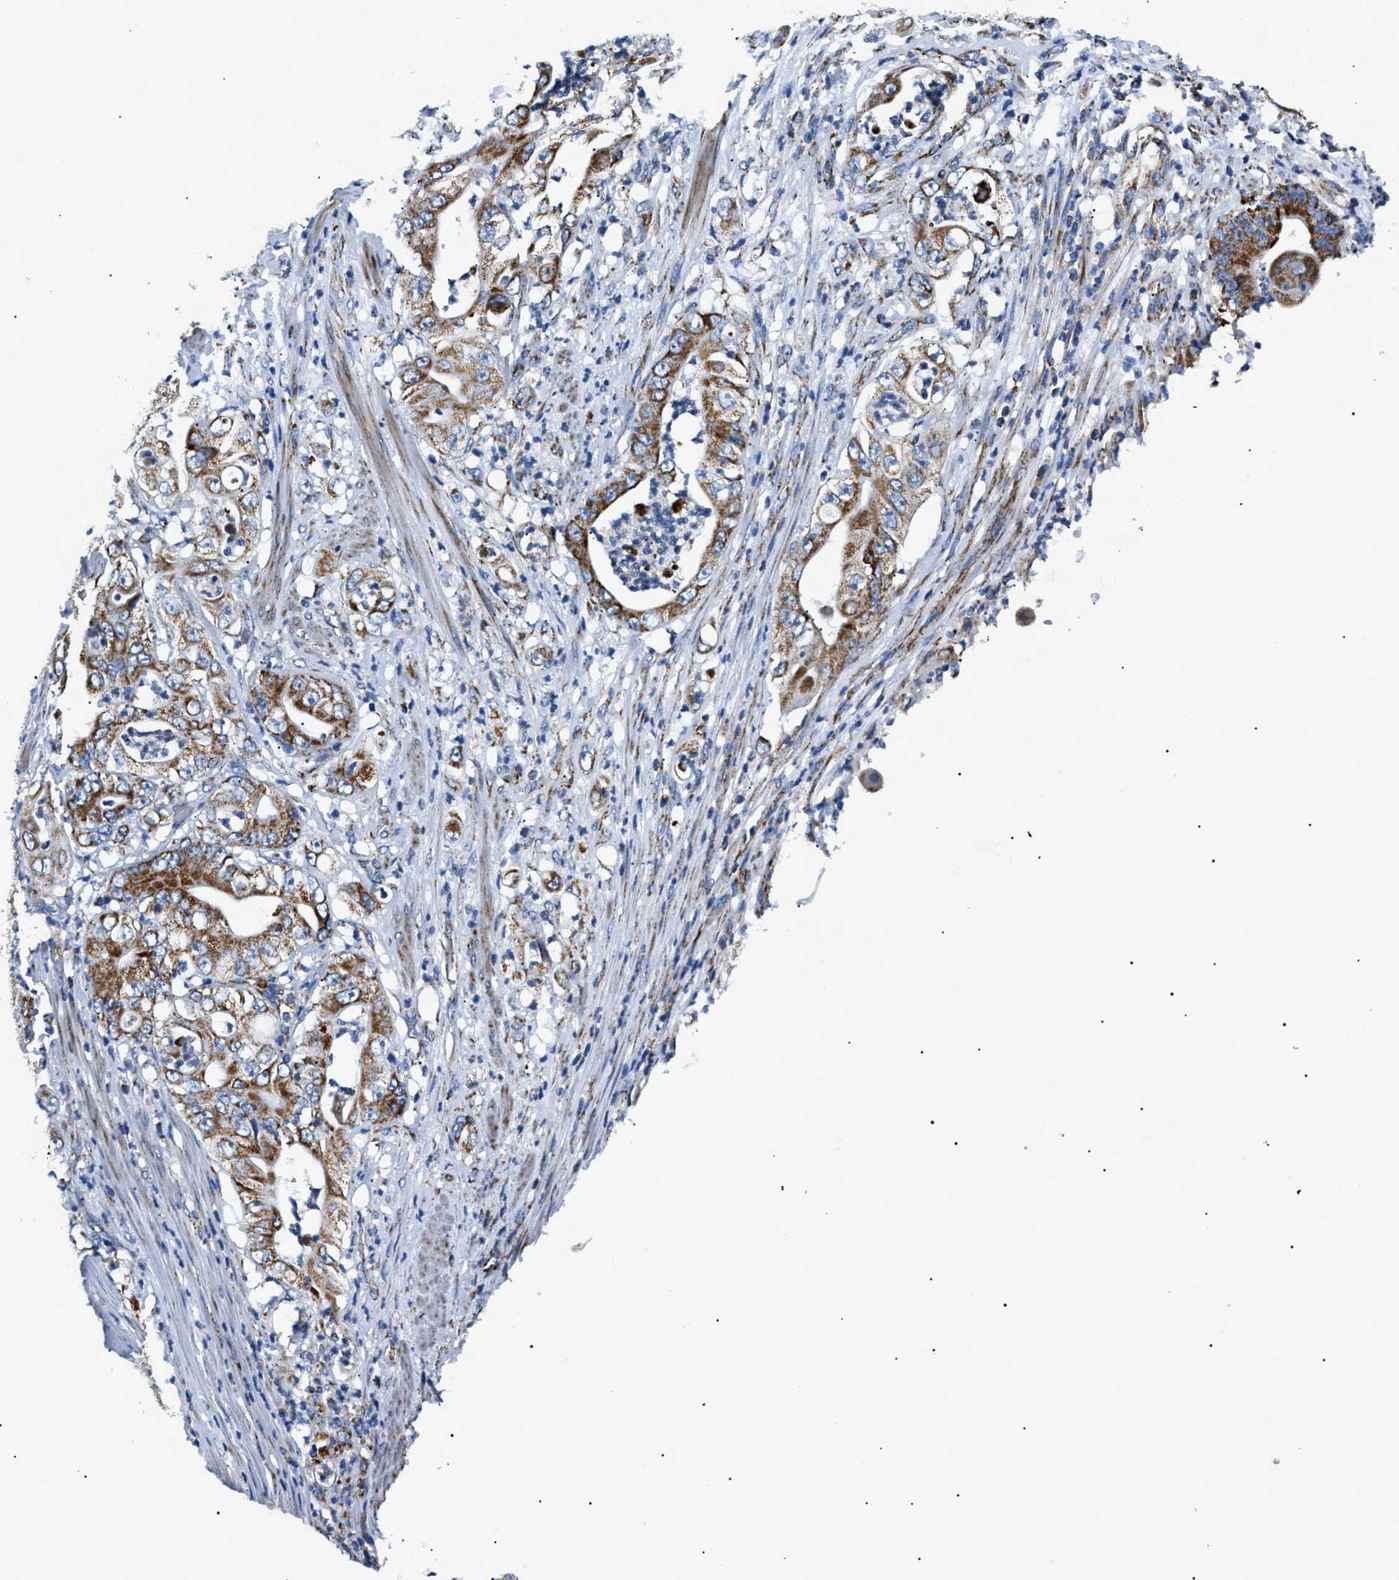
{"staining": {"intensity": "moderate", "quantity": ">75%", "location": "cytoplasmic/membranous"}, "tissue": "stomach cancer", "cell_type": "Tumor cells", "image_type": "cancer", "snomed": [{"axis": "morphology", "description": "Adenocarcinoma, NOS"}, {"axis": "topography", "description": "Stomach"}], "caption": "A medium amount of moderate cytoplasmic/membranous positivity is appreciated in approximately >75% of tumor cells in stomach adenocarcinoma tissue. The protein of interest is shown in brown color, while the nuclei are stained blue.", "gene": "PHB2", "patient": {"sex": "female", "age": 73}}